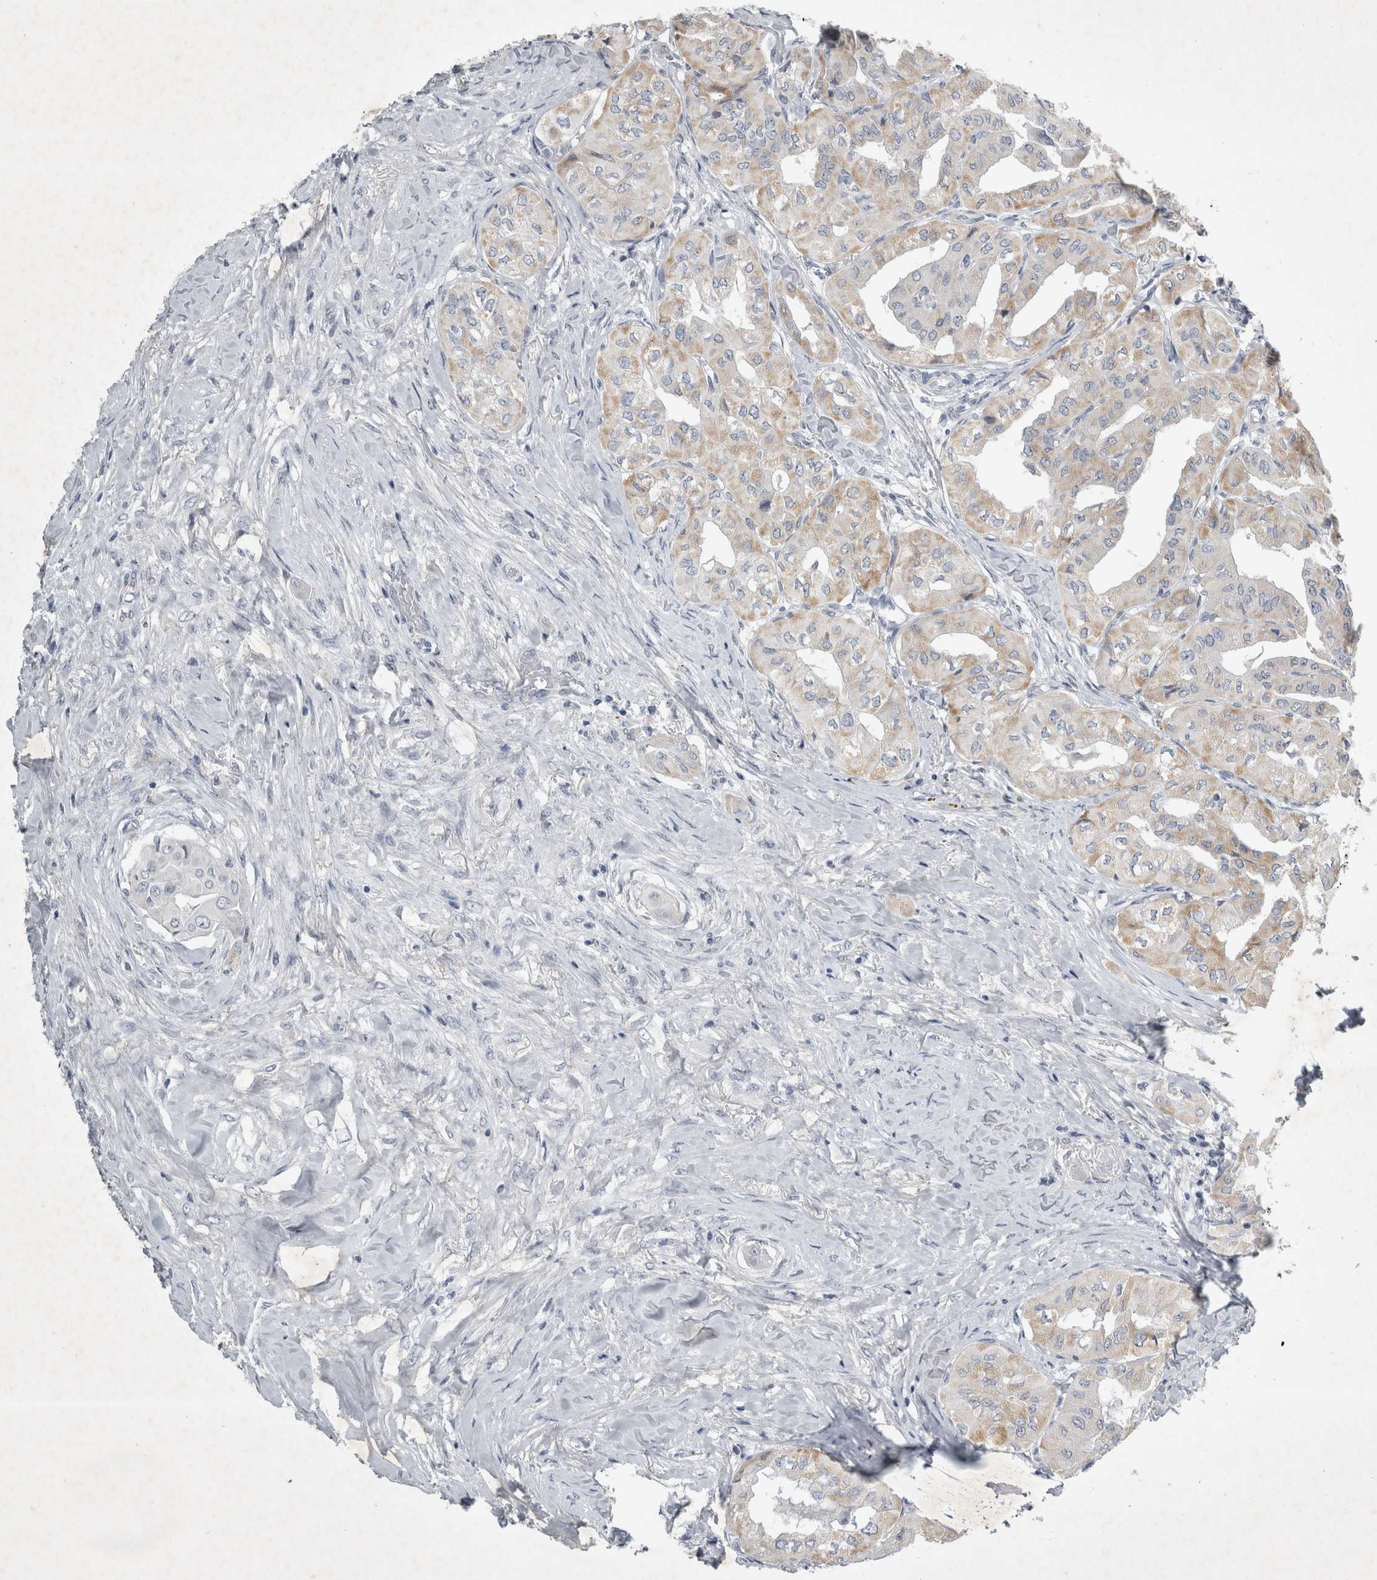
{"staining": {"intensity": "weak", "quantity": "25%-75%", "location": "cytoplasmic/membranous"}, "tissue": "thyroid cancer", "cell_type": "Tumor cells", "image_type": "cancer", "snomed": [{"axis": "morphology", "description": "Papillary adenocarcinoma, NOS"}, {"axis": "topography", "description": "Thyroid gland"}], "caption": "A histopathology image of thyroid papillary adenocarcinoma stained for a protein displays weak cytoplasmic/membranous brown staining in tumor cells.", "gene": "FXYD7", "patient": {"sex": "female", "age": 59}}